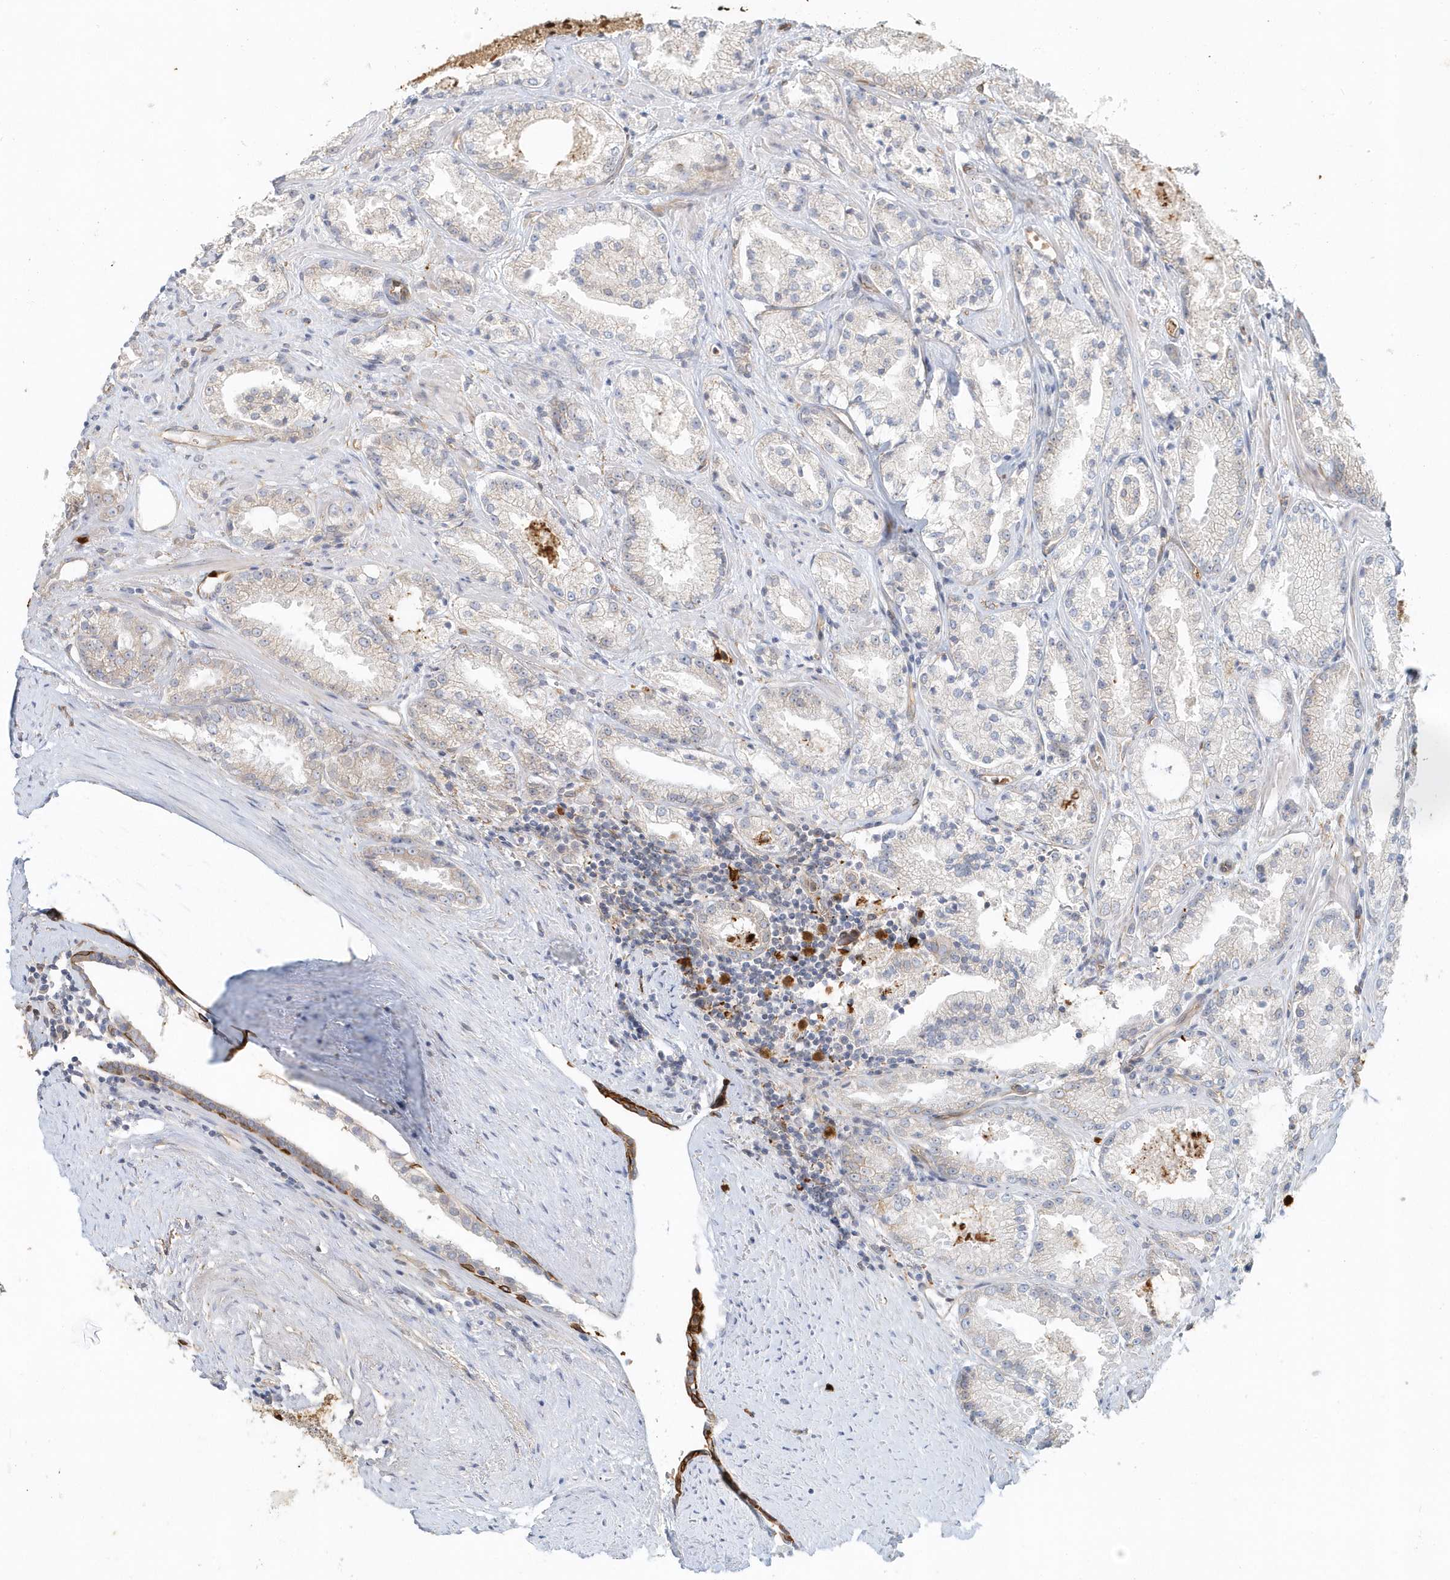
{"staining": {"intensity": "negative", "quantity": "none", "location": "none"}, "tissue": "prostate cancer", "cell_type": "Tumor cells", "image_type": "cancer", "snomed": [{"axis": "morphology", "description": "Adenocarcinoma, High grade"}, {"axis": "topography", "description": "Prostate"}], "caption": "Immunohistochemical staining of adenocarcinoma (high-grade) (prostate) exhibits no significant staining in tumor cells.", "gene": "DNAH1", "patient": {"sex": "male", "age": 73}}